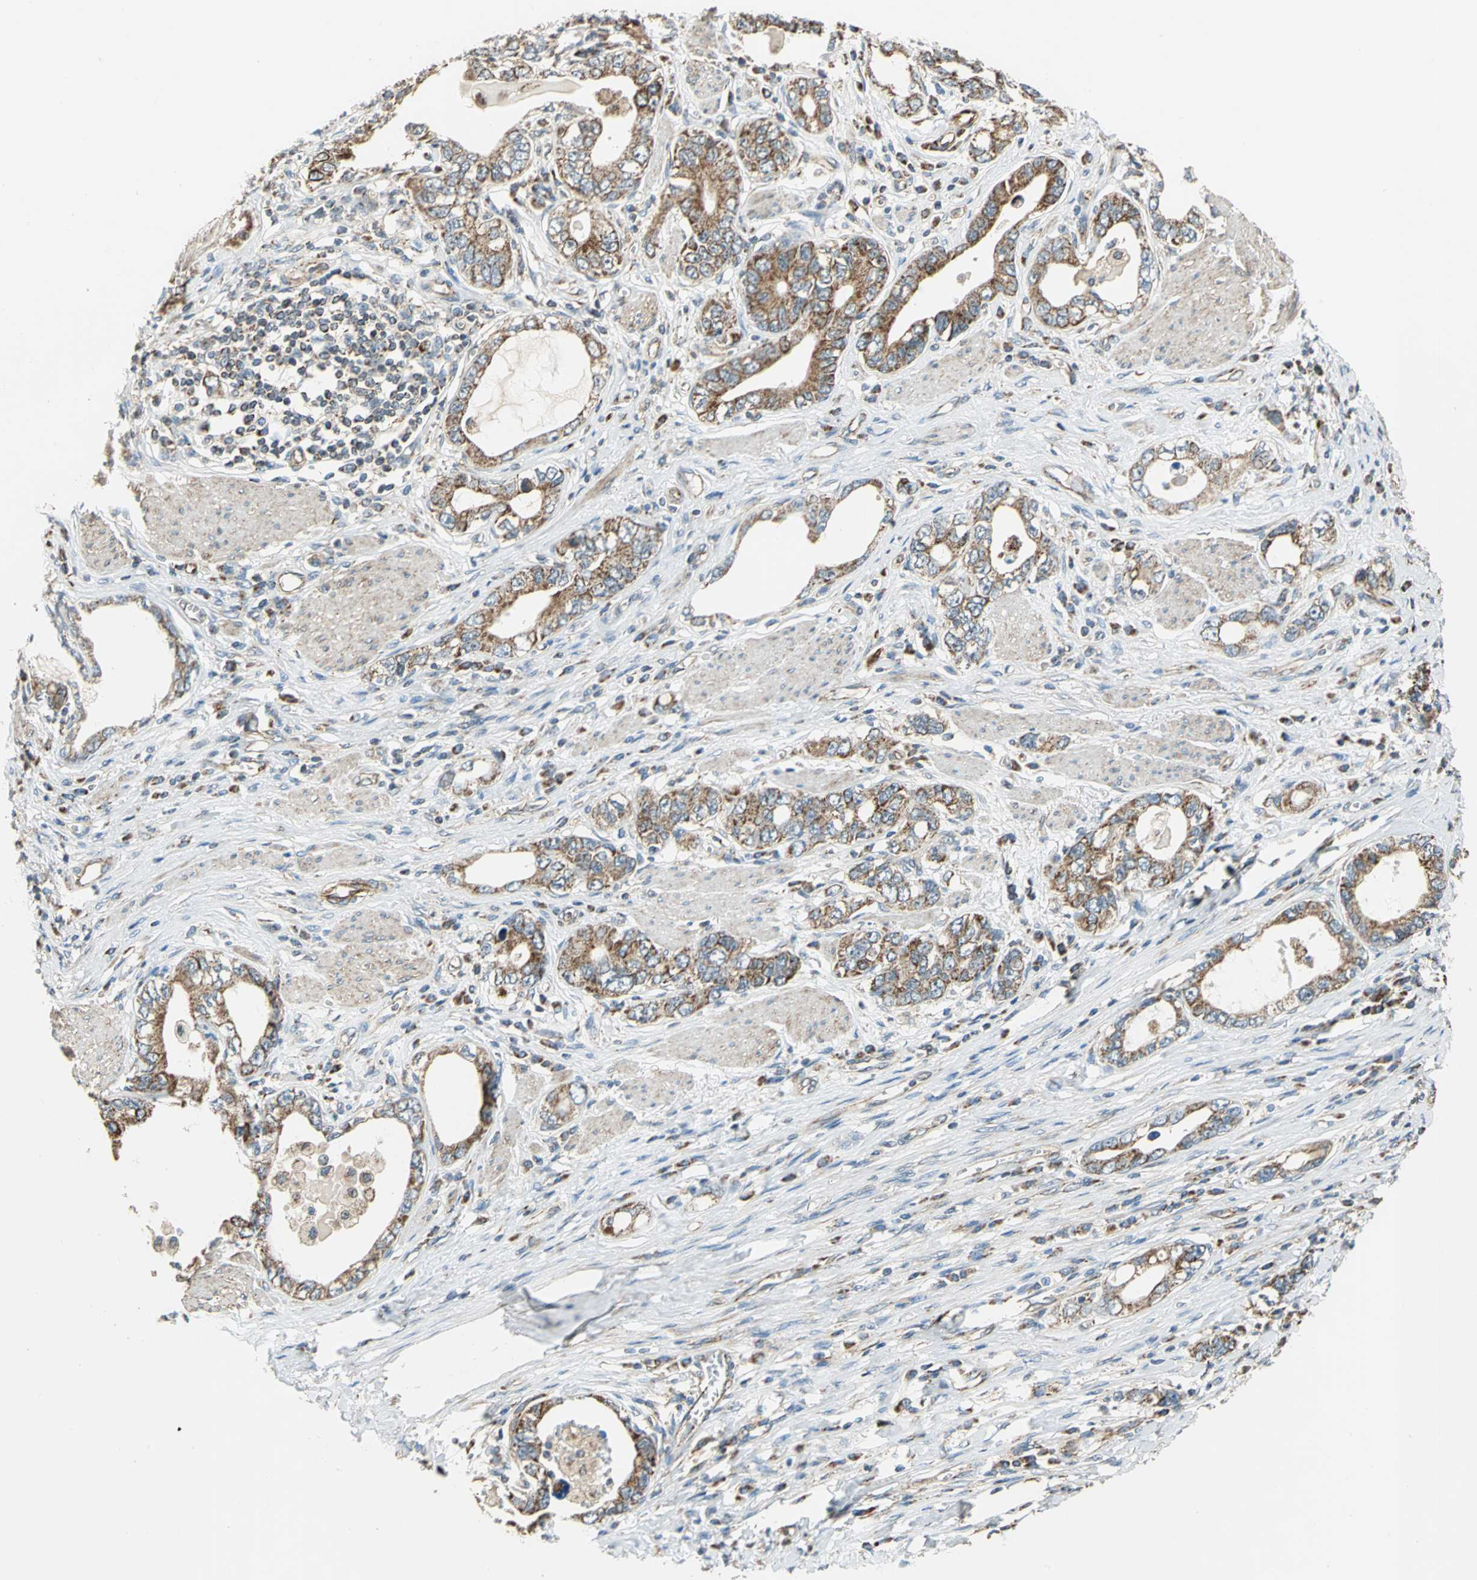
{"staining": {"intensity": "moderate", "quantity": ">75%", "location": "cytoplasmic/membranous"}, "tissue": "stomach cancer", "cell_type": "Tumor cells", "image_type": "cancer", "snomed": [{"axis": "morphology", "description": "Adenocarcinoma, NOS"}, {"axis": "topography", "description": "Stomach, lower"}], "caption": "IHC of human stomach cancer (adenocarcinoma) exhibits medium levels of moderate cytoplasmic/membranous staining in about >75% of tumor cells.", "gene": "MRPS22", "patient": {"sex": "female", "age": 93}}